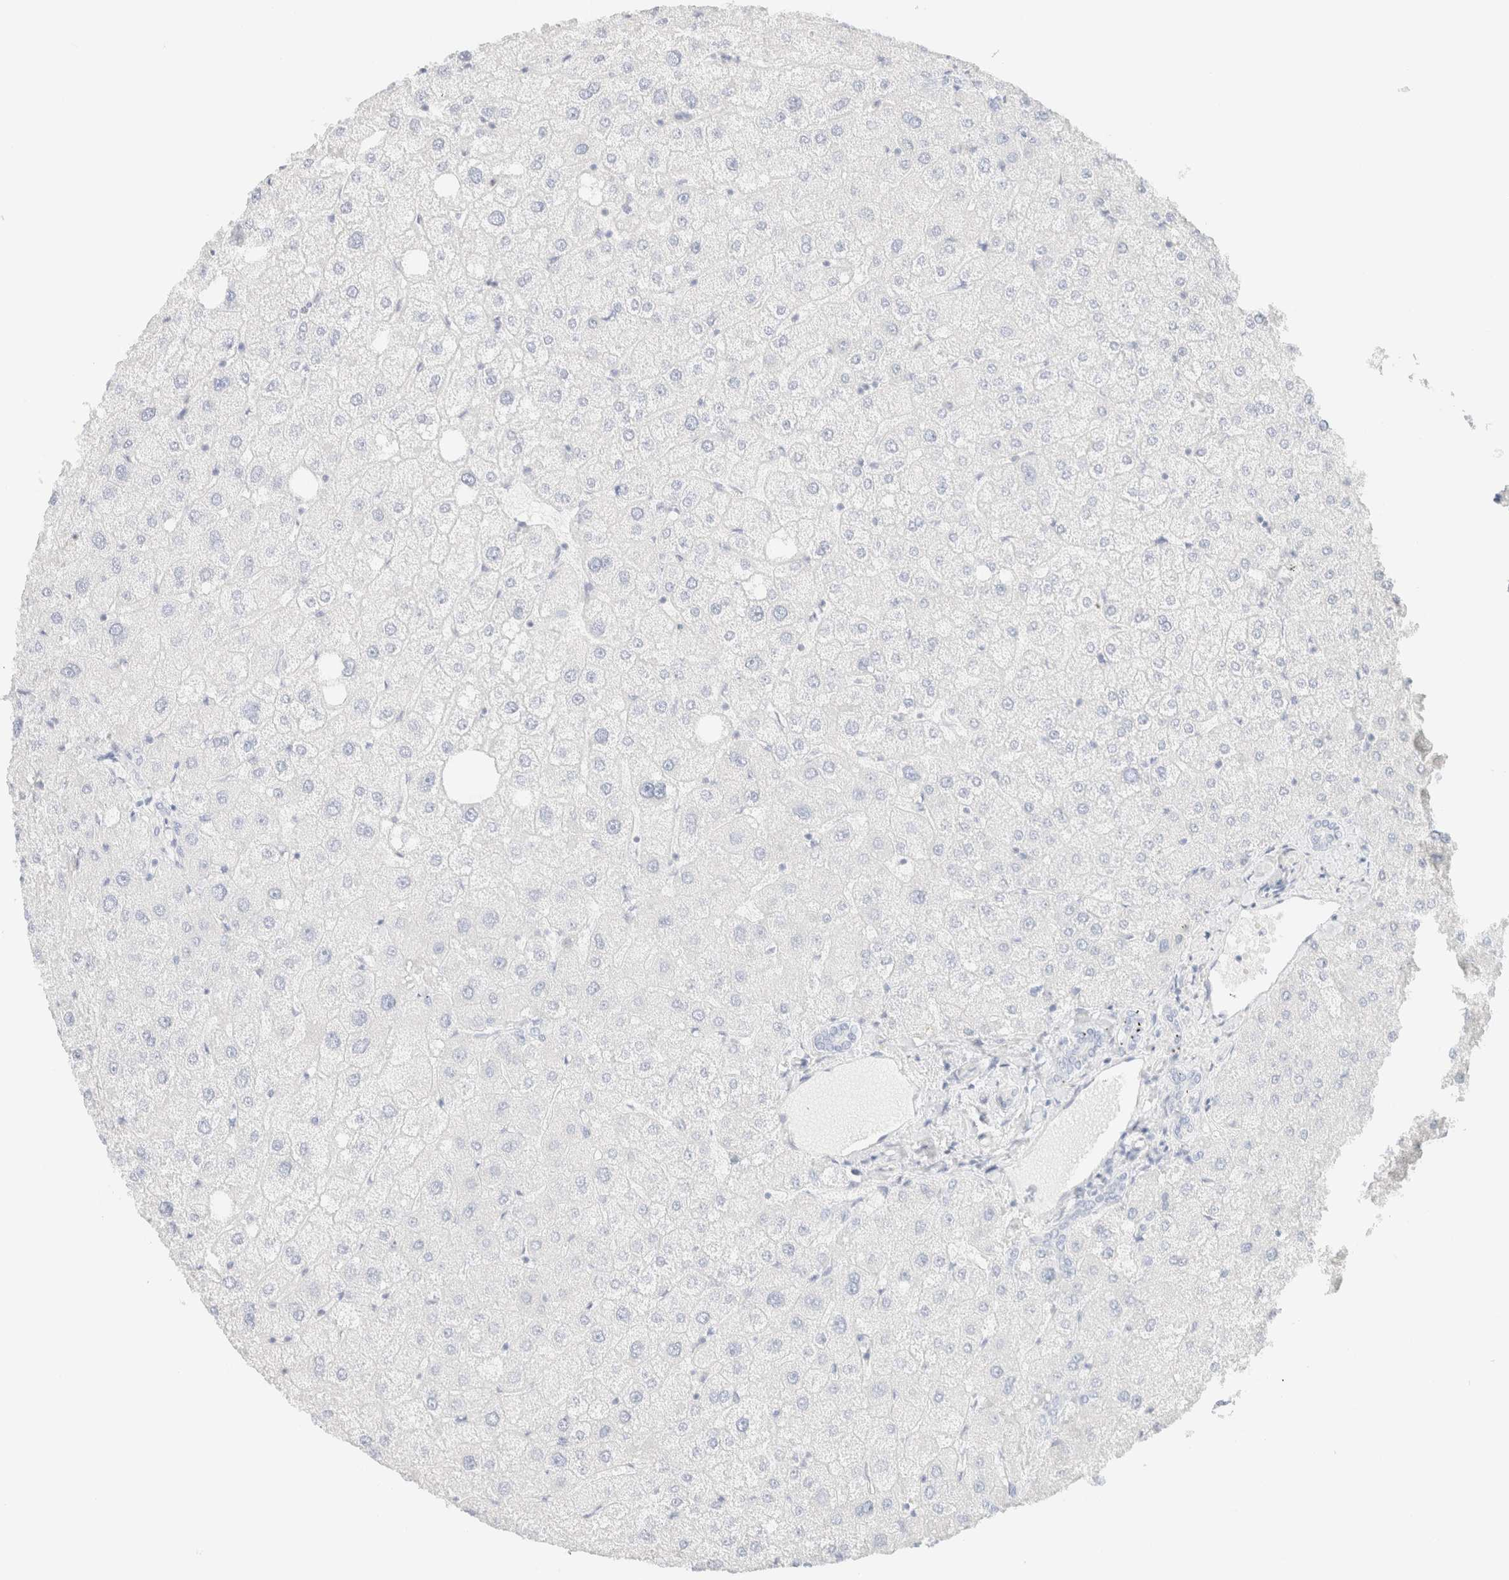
{"staining": {"intensity": "negative", "quantity": "none", "location": "none"}, "tissue": "liver", "cell_type": "Cholangiocytes", "image_type": "normal", "snomed": [{"axis": "morphology", "description": "Normal tissue, NOS"}, {"axis": "topography", "description": "Liver"}], "caption": "Immunohistochemistry (IHC) of normal human liver demonstrates no expression in cholangiocytes.", "gene": "IKZF3", "patient": {"sex": "male", "age": 73}}